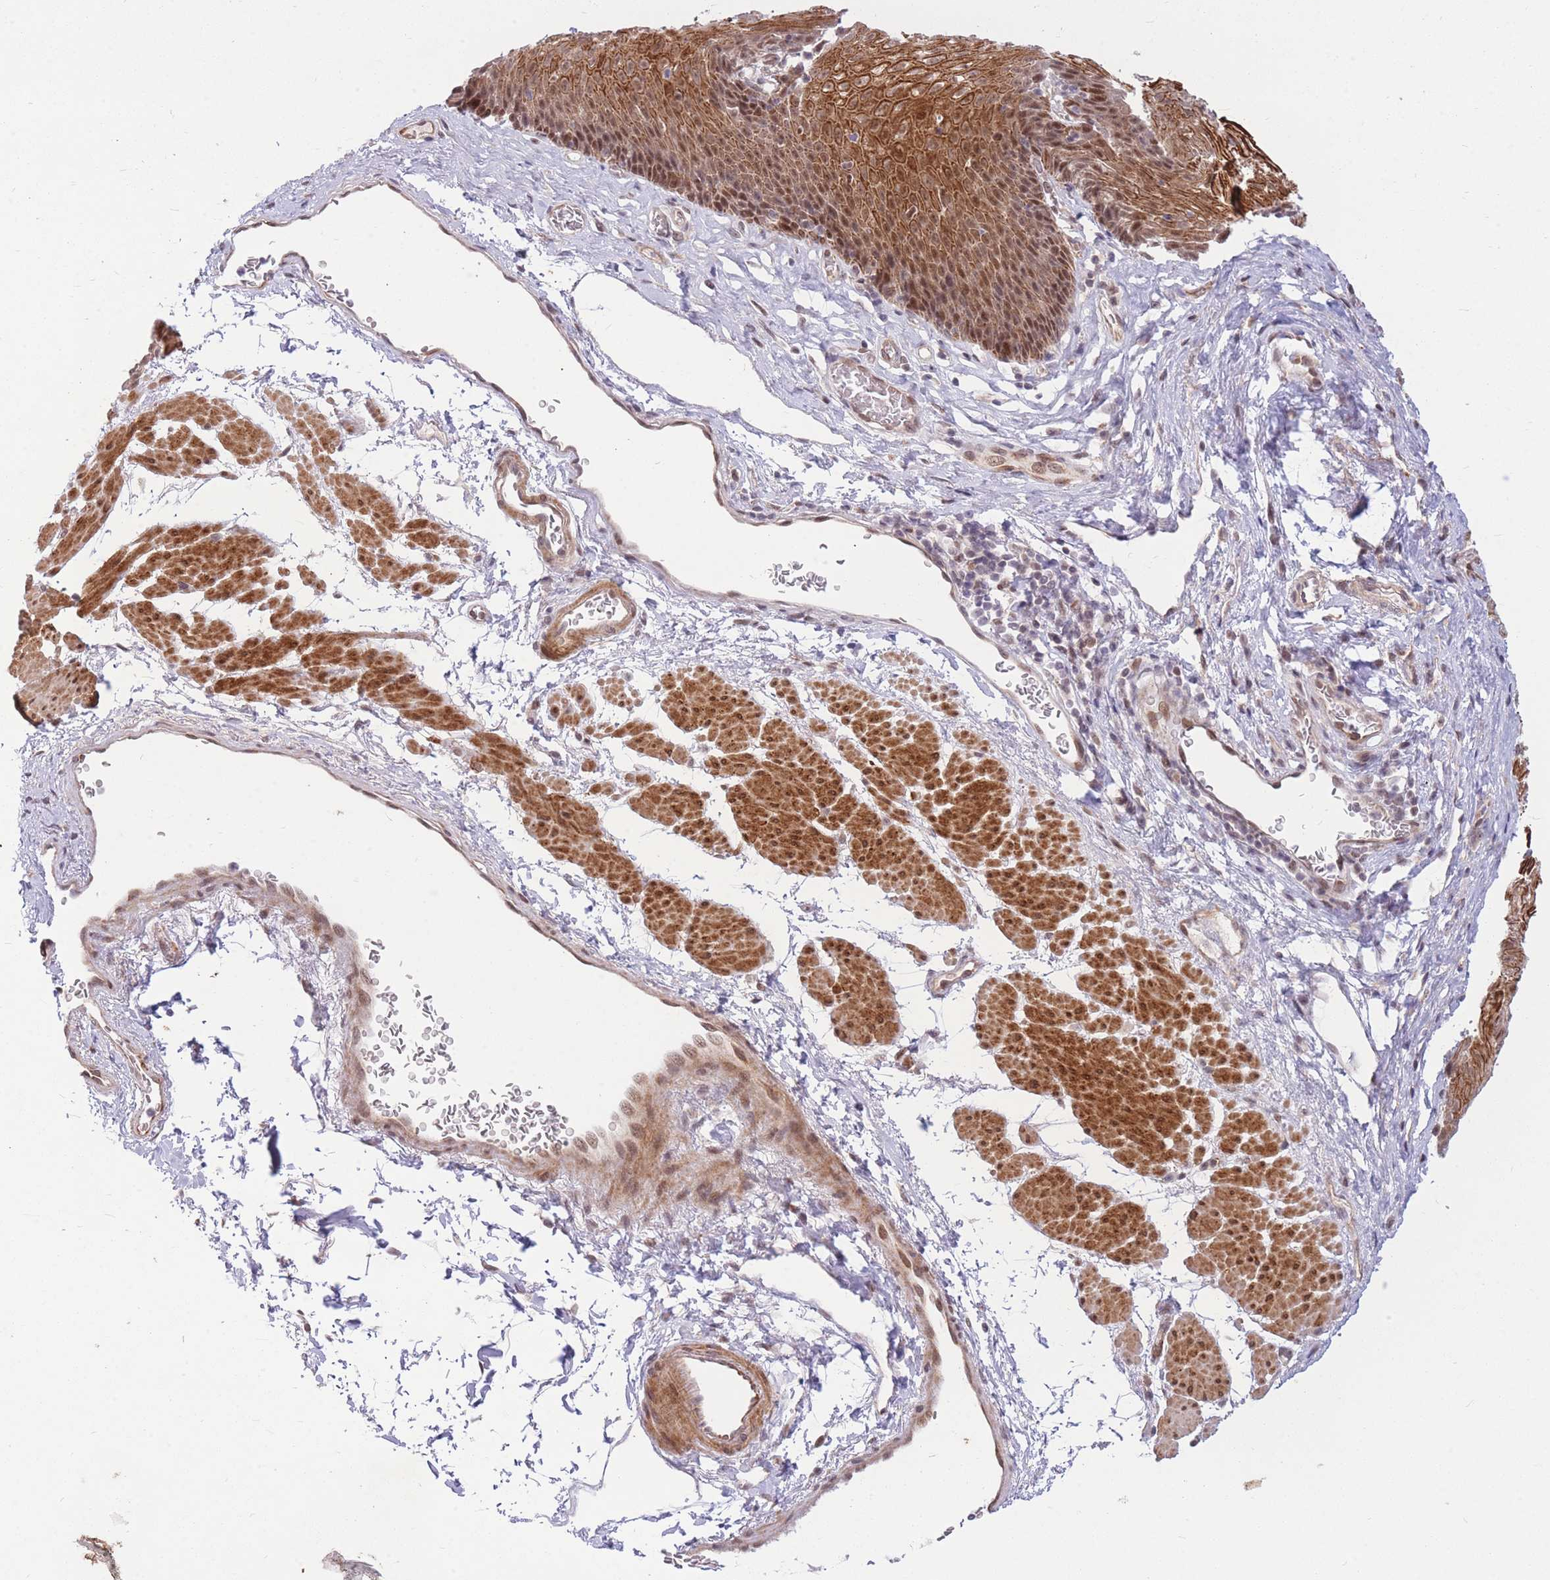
{"staining": {"intensity": "strong", "quantity": ">75%", "location": "cytoplasmic/membranous,nuclear"}, "tissue": "esophagus", "cell_type": "Squamous epithelial cells", "image_type": "normal", "snomed": [{"axis": "morphology", "description": "Normal tissue, NOS"}, {"axis": "topography", "description": "Esophagus"}], "caption": "Benign esophagus reveals strong cytoplasmic/membranous,nuclear positivity in about >75% of squamous epithelial cells, visualized by immunohistochemistry.", "gene": "ERCC2", "patient": {"sex": "female", "age": 66}}